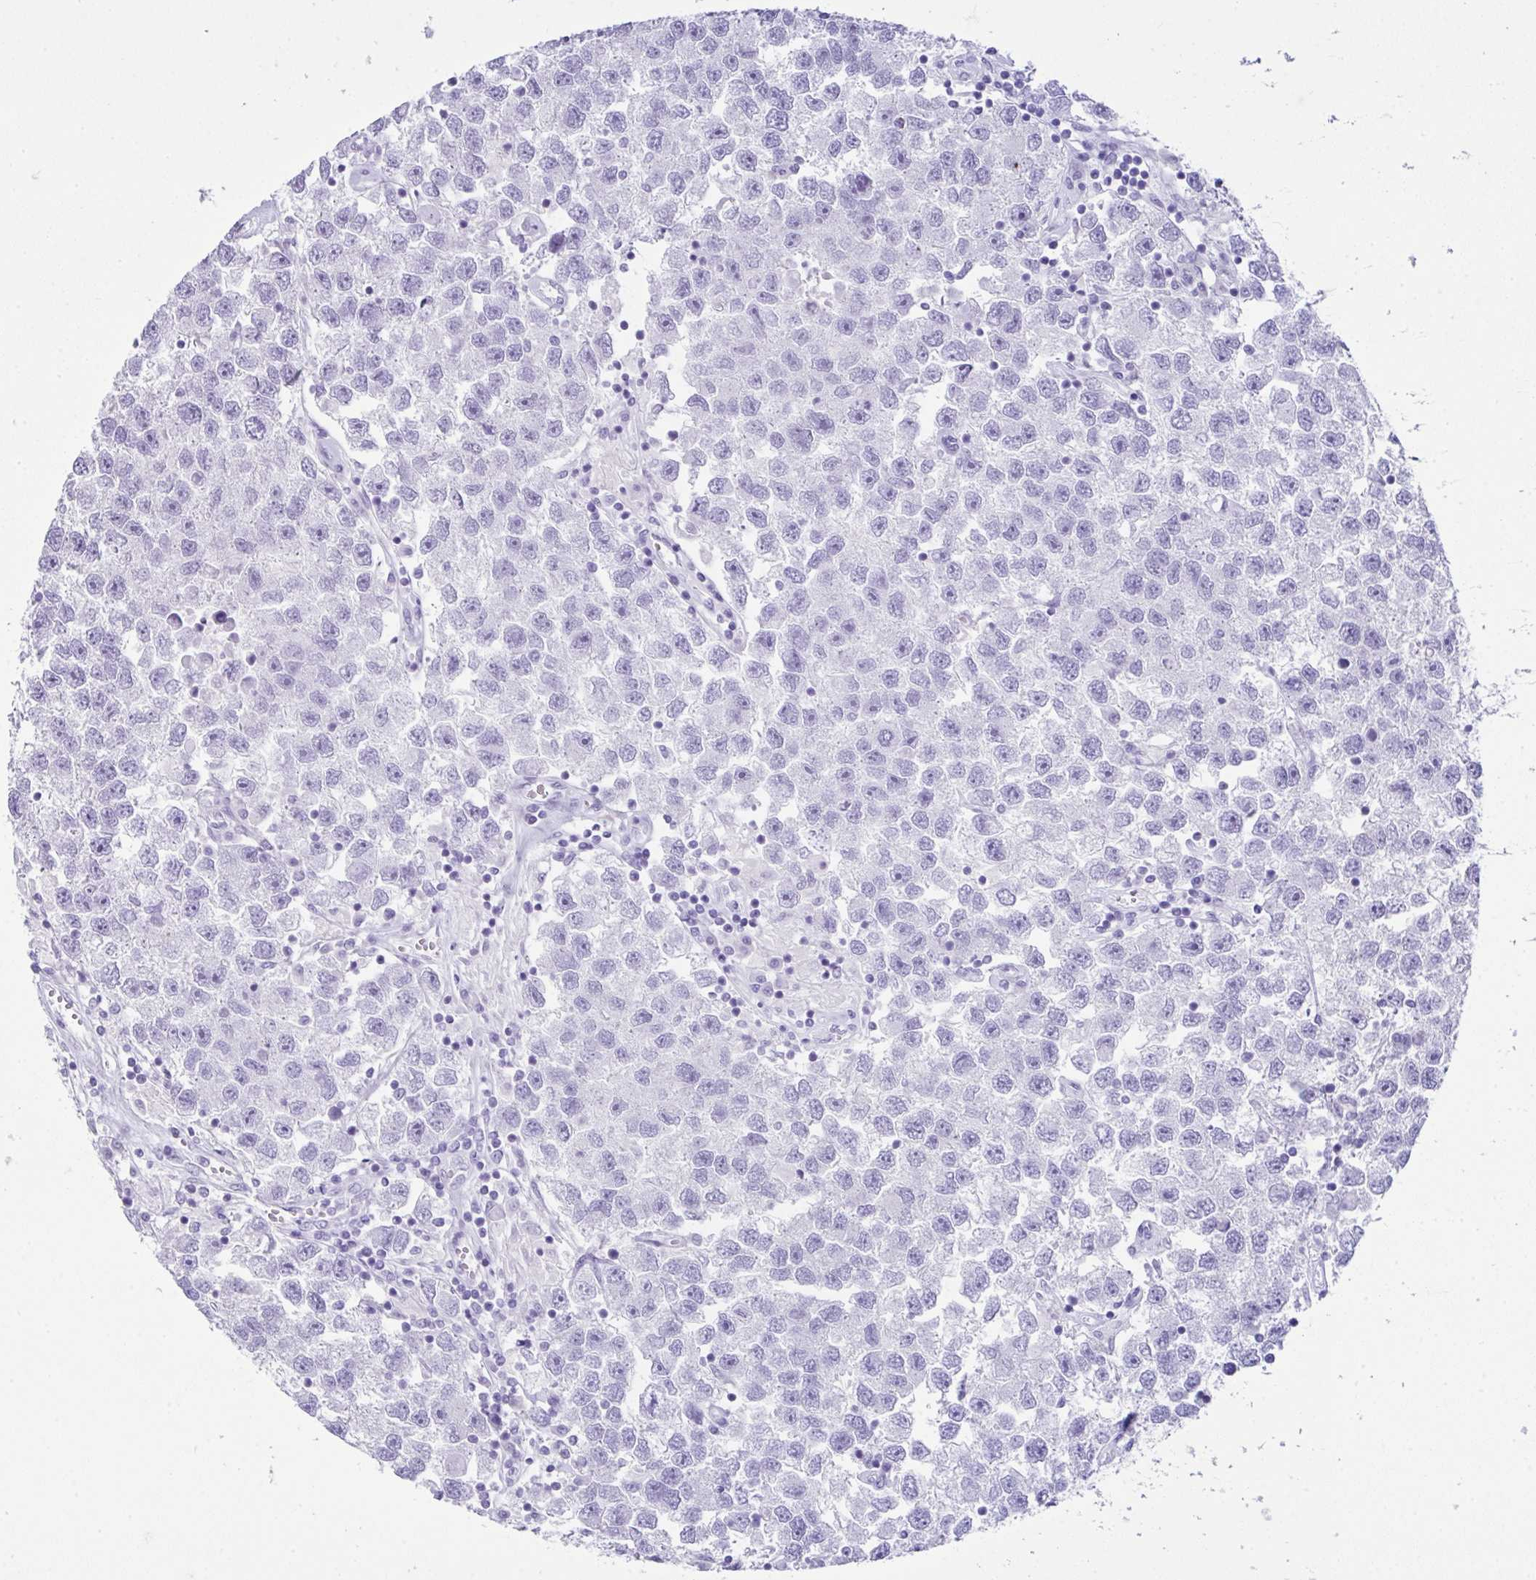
{"staining": {"intensity": "negative", "quantity": "none", "location": "none"}, "tissue": "testis cancer", "cell_type": "Tumor cells", "image_type": "cancer", "snomed": [{"axis": "morphology", "description": "Seminoma, NOS"}, {"axis": "topography", "description": "Testis"}], "caption": "DAB (3,3'-diaminobenzidine) immunohistochemical staining of human testis seminoma shows no significant positivity in tumor cells. (DAB immunohistochemistry visualized using brightfield microscopy, high magnification).", "gene": "LGALS4", "patient": {"sex": "male", "age": 26}}